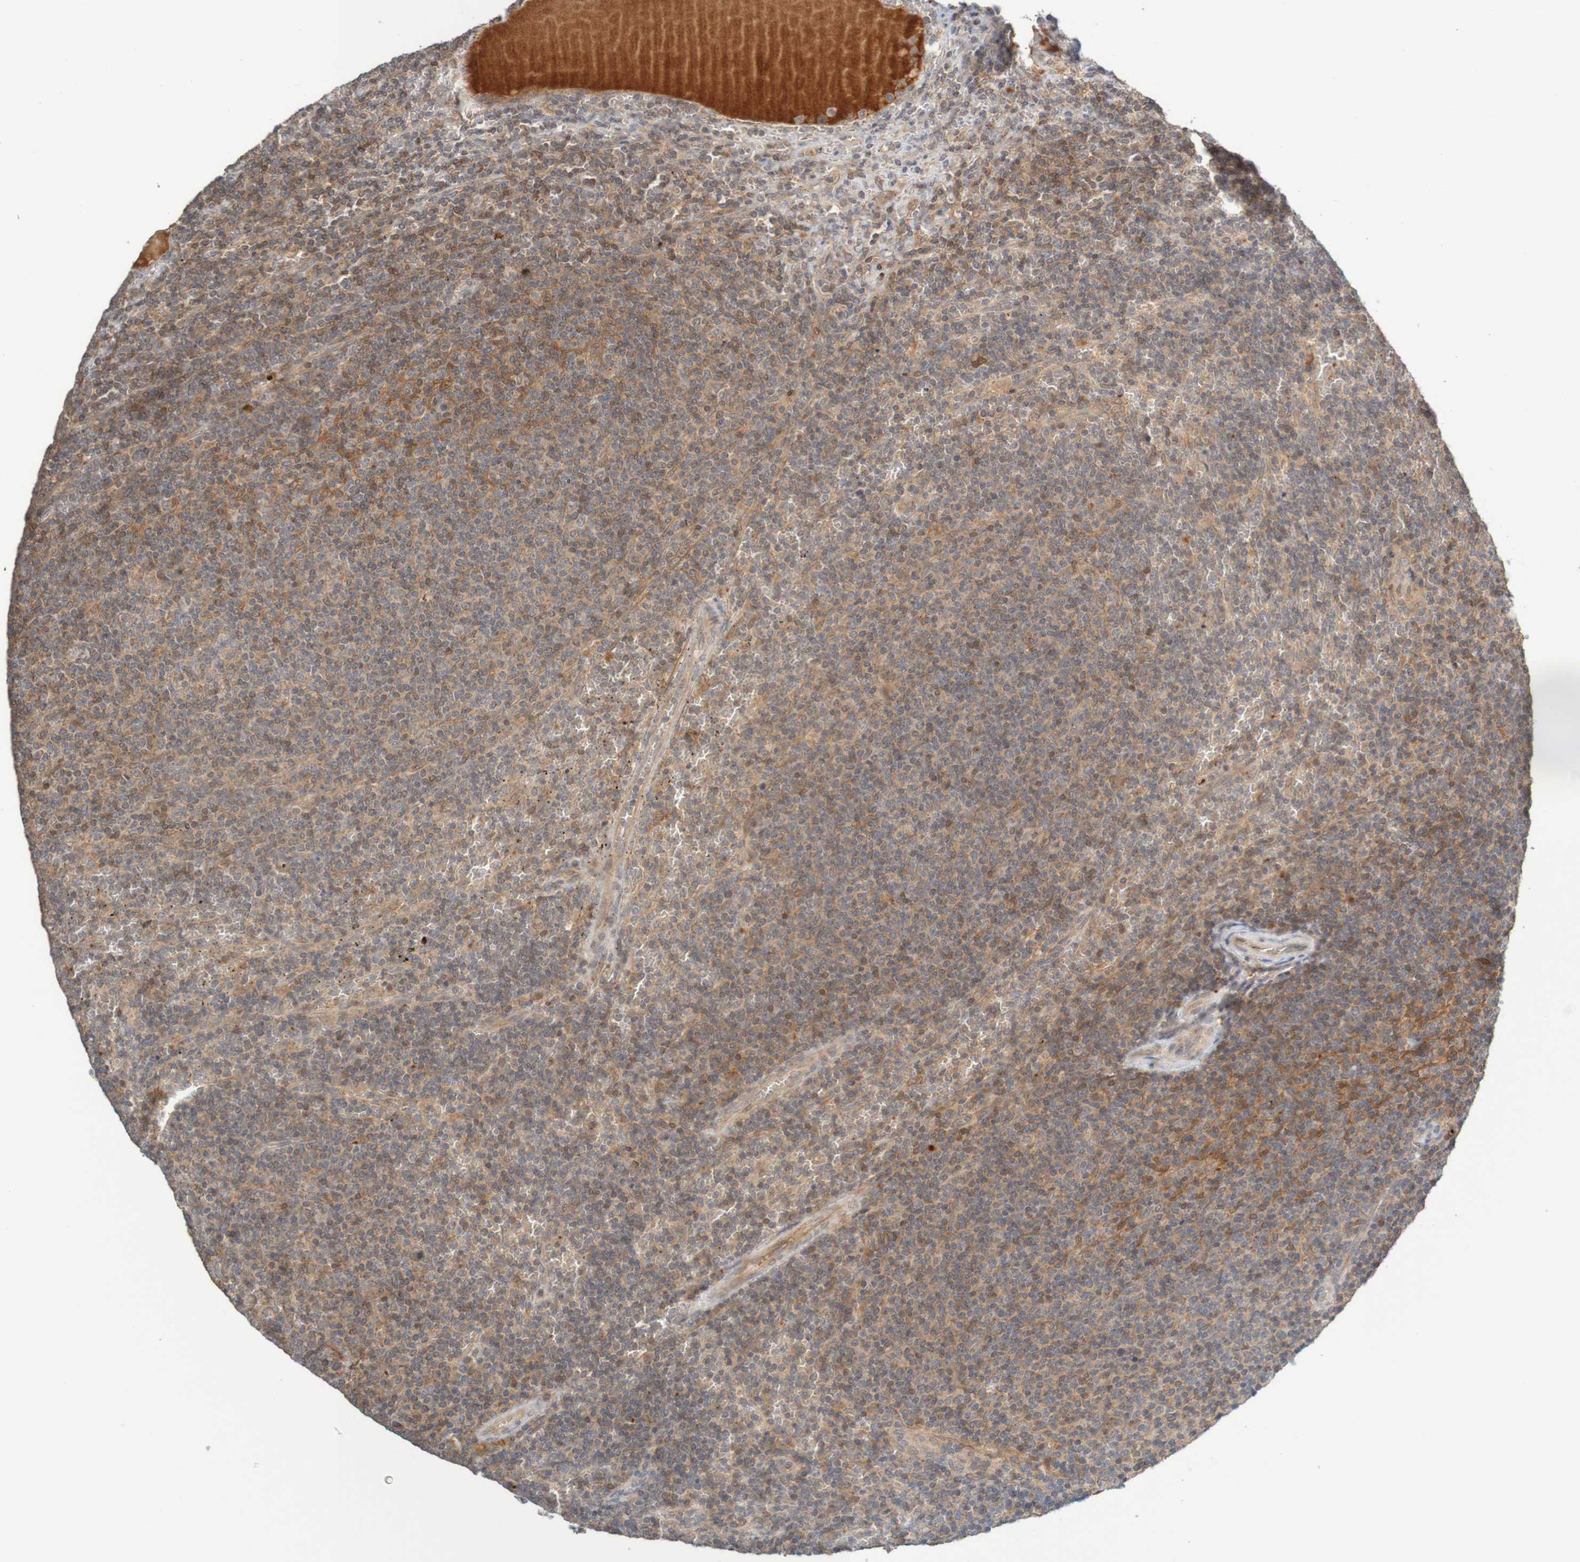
{"staining": {"intensity": "weak", "quantity": ">75%", "location": "cytoplasmic/membranous"}, "tissue": "lymphoma", "cell_type": "Tumor cells", "image_type": "cancer", "snomed": [{"axis": "morphology", "description": "Malignant lymphoma, non-Hodgkin's type, Low grade"}, {"axis": "topography", "description": "Spleen"}], "caption": "Lymphoma stained for a protein (brown) demonstrates weak cytoplasmic/membranous positive expression in approximately >75% of tumor cells.", "gene": "ANKK1", "patient": {"sex": "female", "age": 50}}